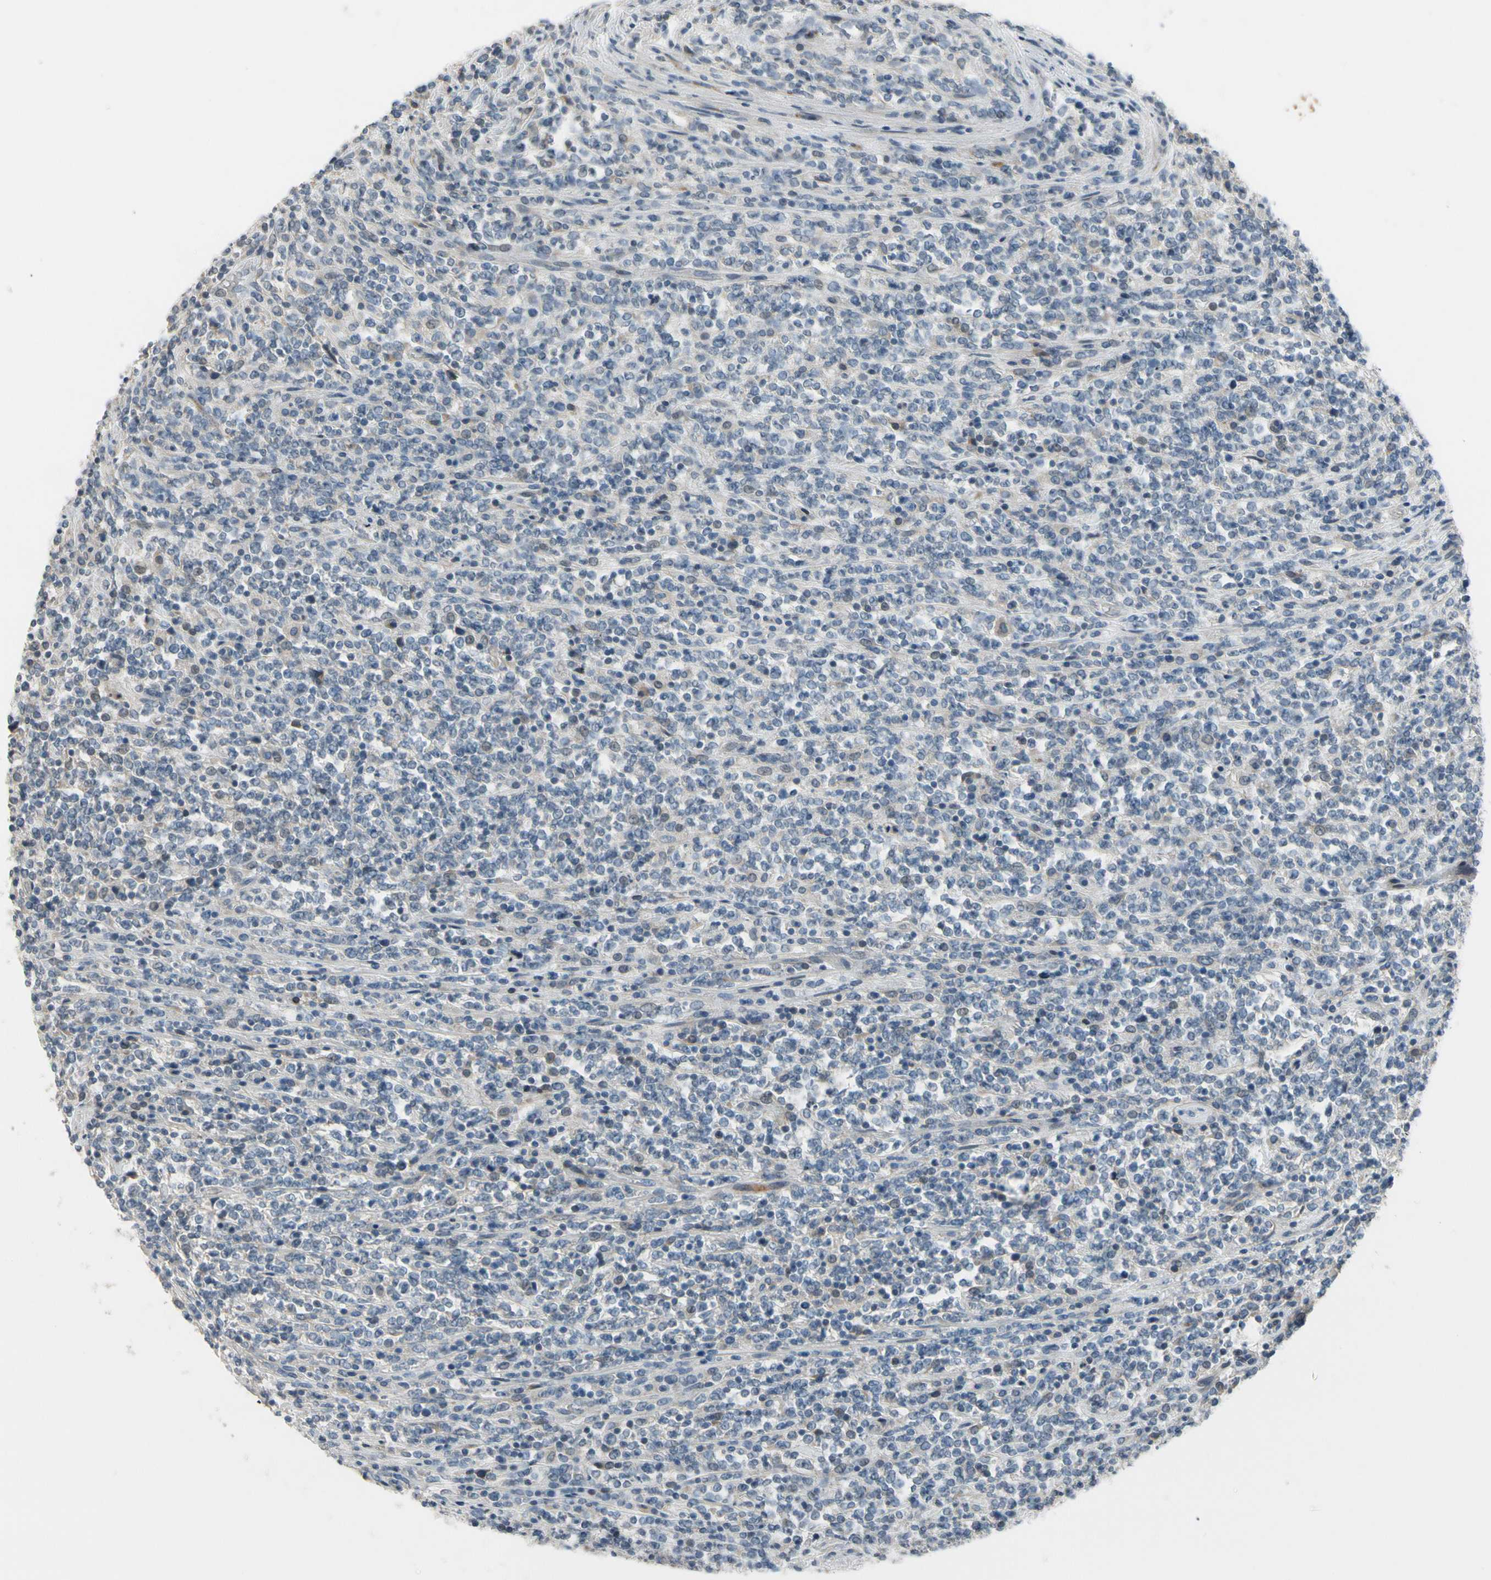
{"staining": {"intensity": "negative", "quantity": "none", "location": "none"}, "tissue": "lymphoma", "cell_type": "Tumor cells", "image_type": "cancer", "snomed": [{"axis": "morphology", "description": "Malignant lymphoma, non-Hodgkin's type, High grade"}, {"axis": "topography", "description": "Soft tissue"}], "caption": "Malignant lymphoma, non-Hodgkin's type (high-grade) was stained to show a protein in brown. There is no significant staining in tumor cells.", "gene": "PIP5K1B", "patient": {"sex": "male", "age": 18}}